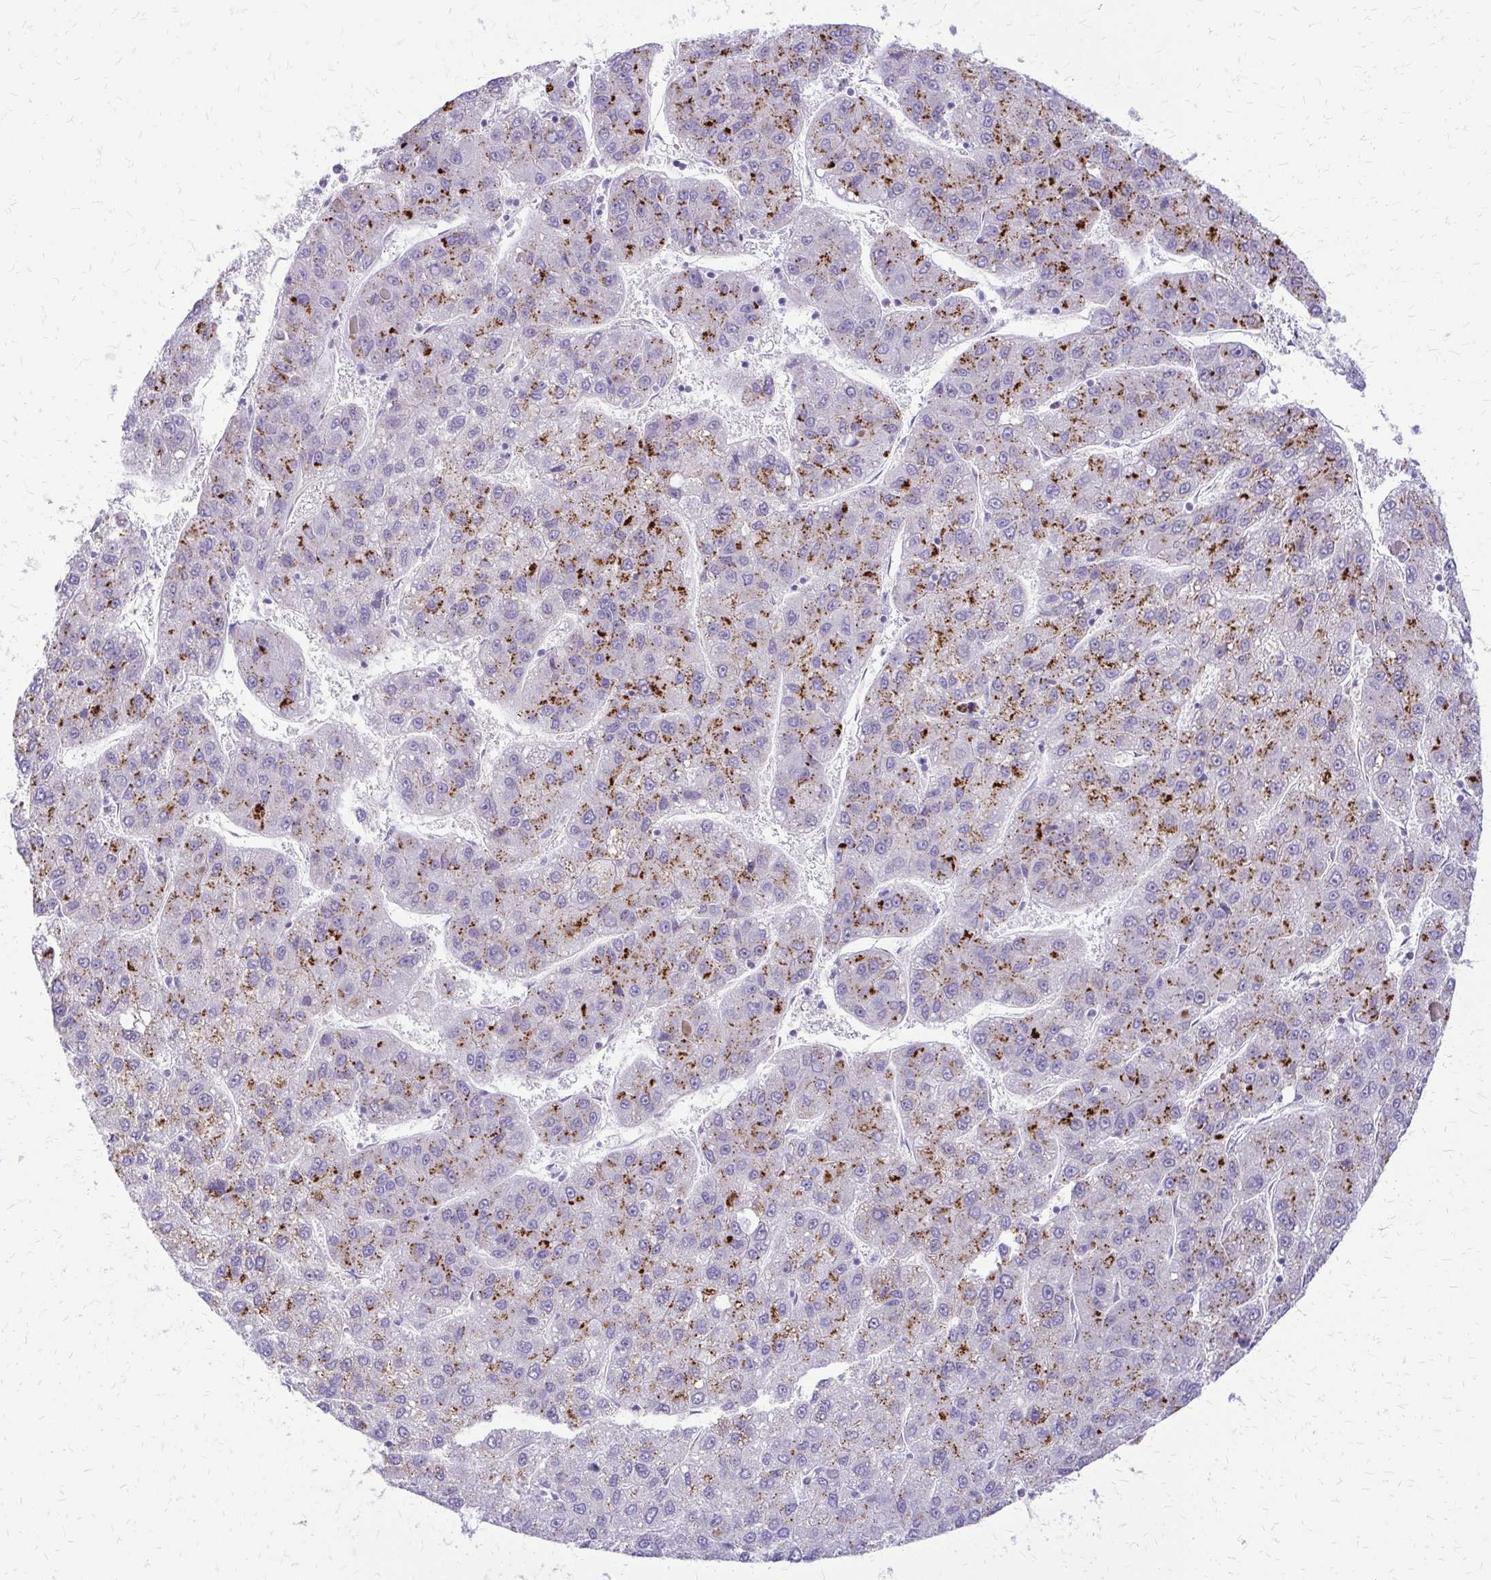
{"staining": {"intensity": "moderate", "quantity": "25%-75%", "location": "cytoplasmic/membranous"}, "tissue": "liver cancer", "cell_type": "Tumor cells", "image_type": "cancer", "snomed": [{"axis": "morphology", "description": "Carcinoma, Hepatocellular, NOS"}, {"axis": "topography", "description": "Liver"}], "caption": "Immunohistochemical staining of human liver hepatocellular carcinoma demonstrates medium levels of moderate cytoplasmic/membranous protein positivity in about 25%-75% of tumor cells.", "gene": "FAM162B", "patient": {"sex": "female", "age": 82}}